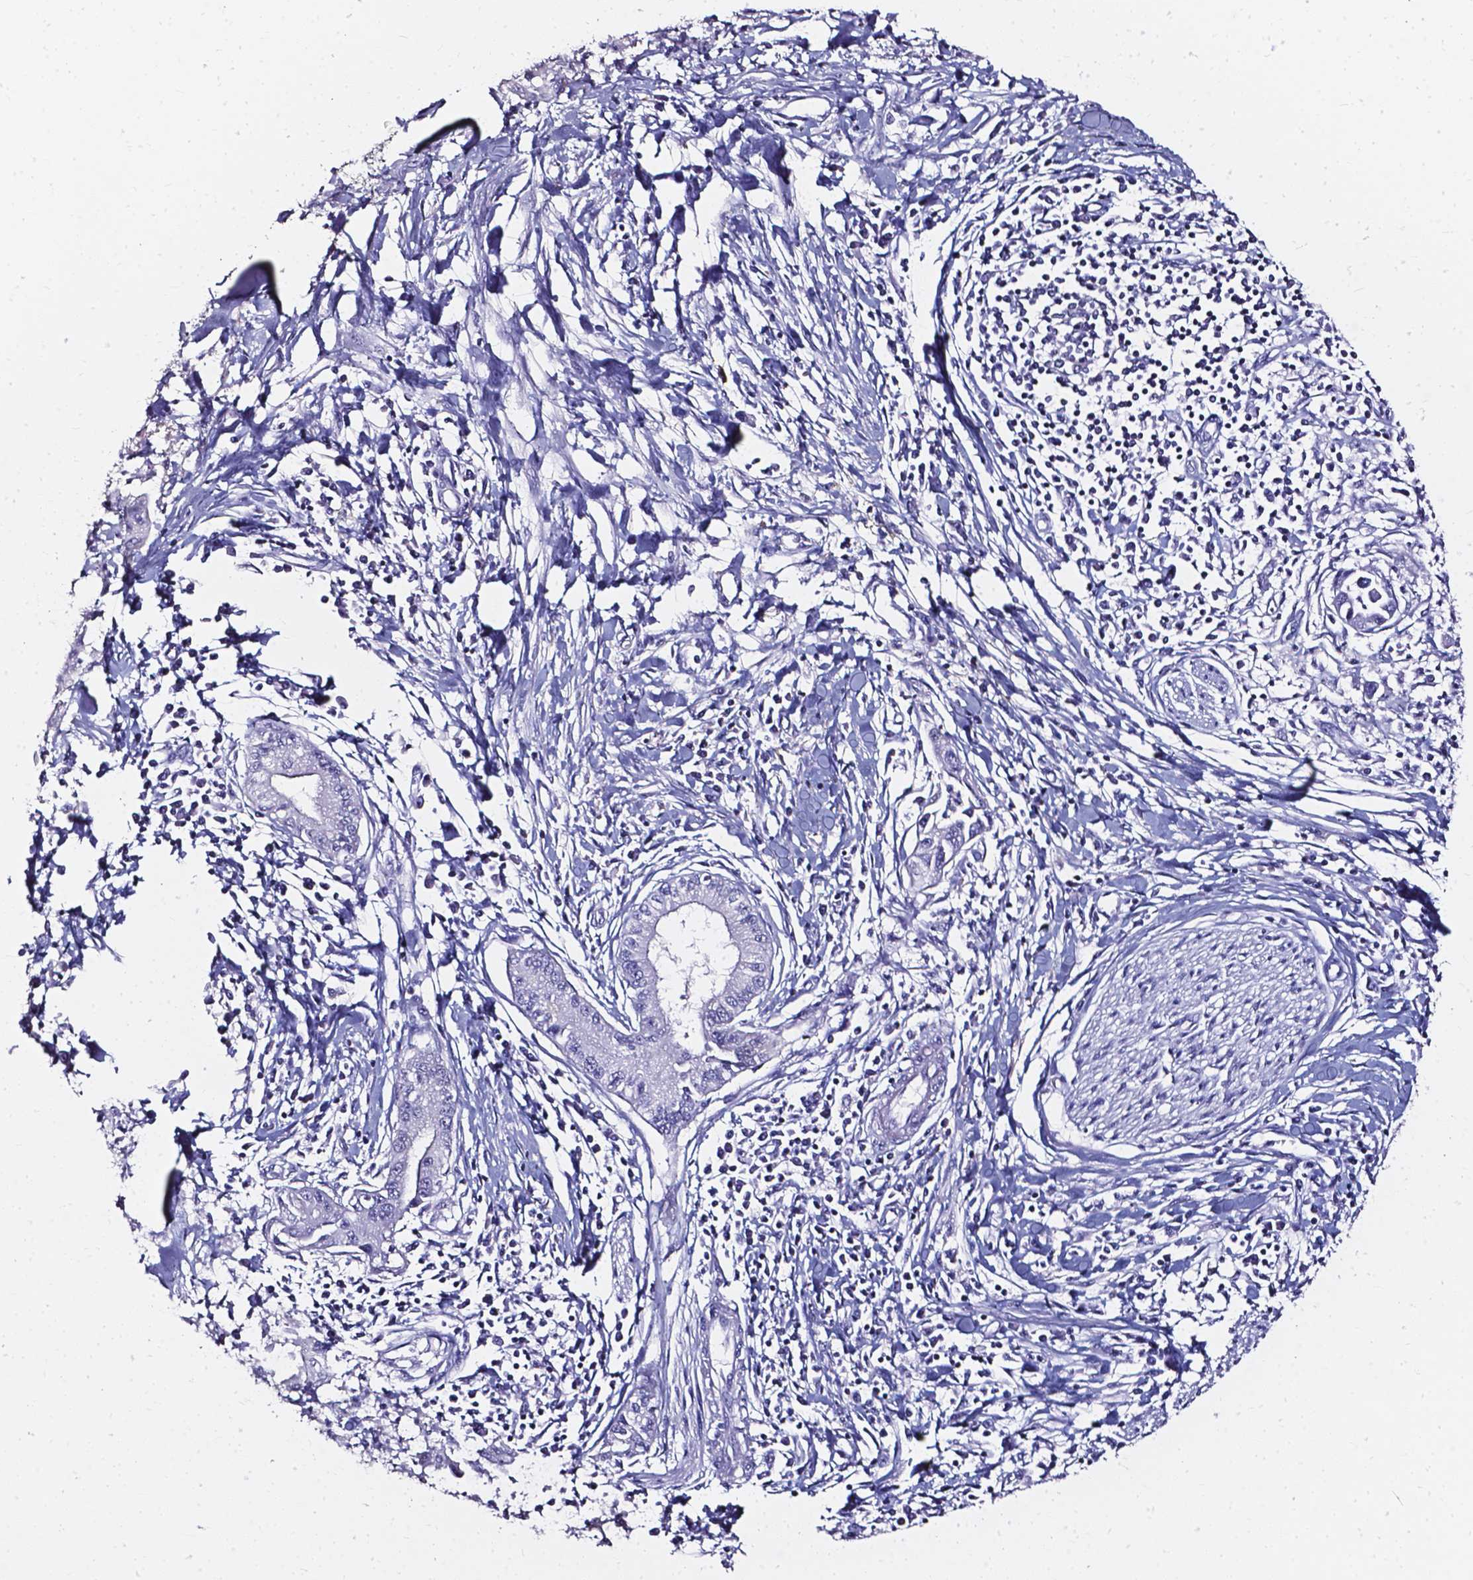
{"staining": {"intensity": "moderate", "quantity": "<25%", "location": "cytoplasmic/membranous,nuclear"}, "tissue": "pancreatic cancer", "cell_type": "Tumor cells", "image_type": "cancer", "snomed": [{"axis": "morphology", "description": "Adenocarcinoma, NOS"}, {"axis": "topography", "description": "Pancreas"}], "caption": "Human pancreatic adenocarcinoma stained with a brown dye reveals moderate cytoplasmic/membranous and nuclear positive positivity in approximately <25% of tumor cells.", "gene": "AKR1B10", "patient": {"sex": "male", "age": 72}}